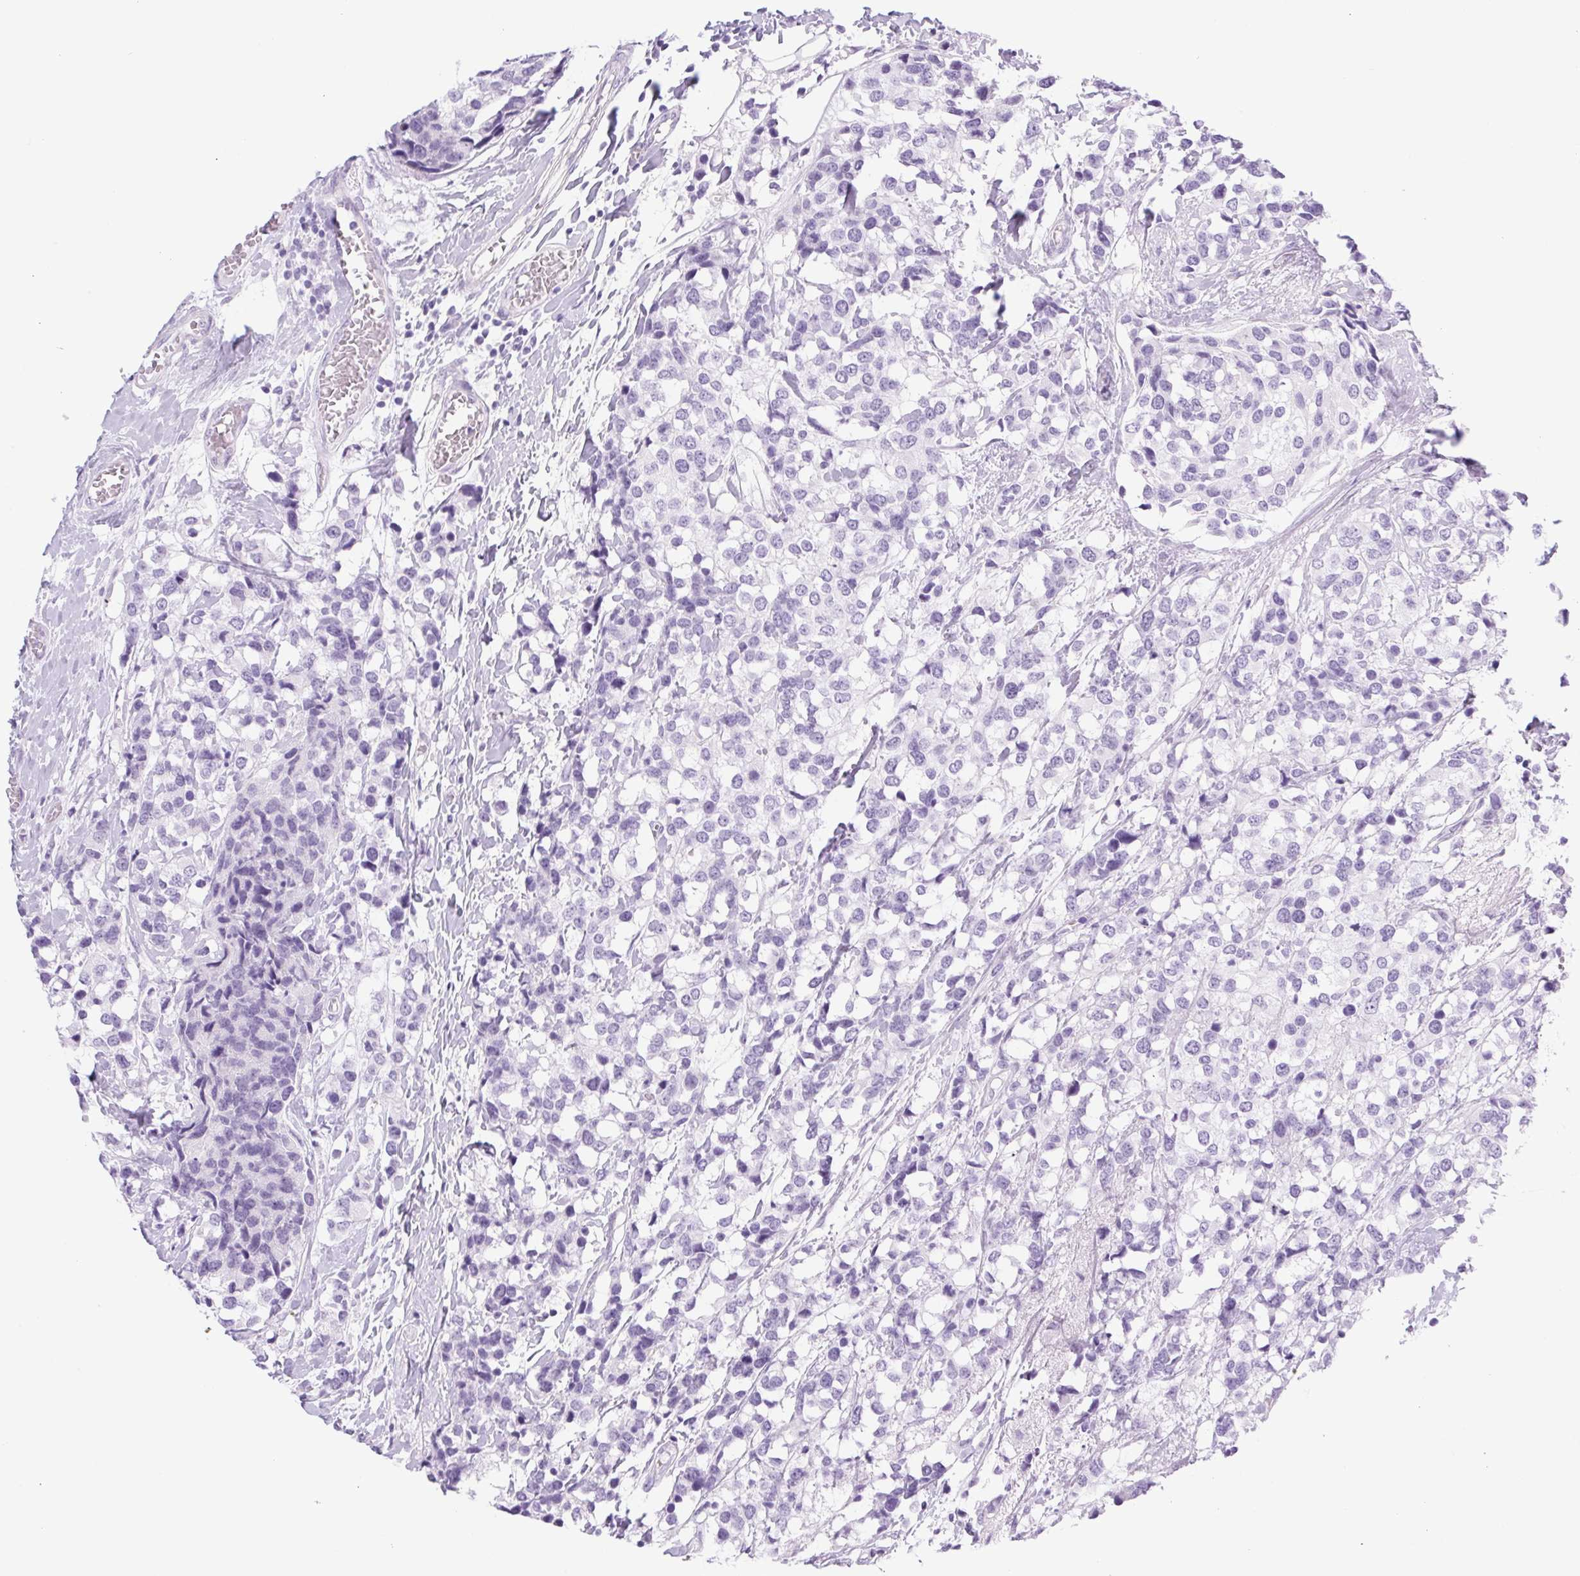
{"staining": {"intensity": "negative", "quantity": "none", "location": "none"}, "tissue": "breast cancer", "cell_type": "Tumor cells", "image_type": "cancer", "snomed": [{"axis": "morphology", "description": "Lobular carcinoma"}, {"axis": "topography", "description": "Breast"}], "caption": "DAB immunohistochemical staining of breast lobular carcinoma displays no significant staining in tumor cells.", "gene": "SPACA5B", "patient": {"sex": "female", "age": 59}}